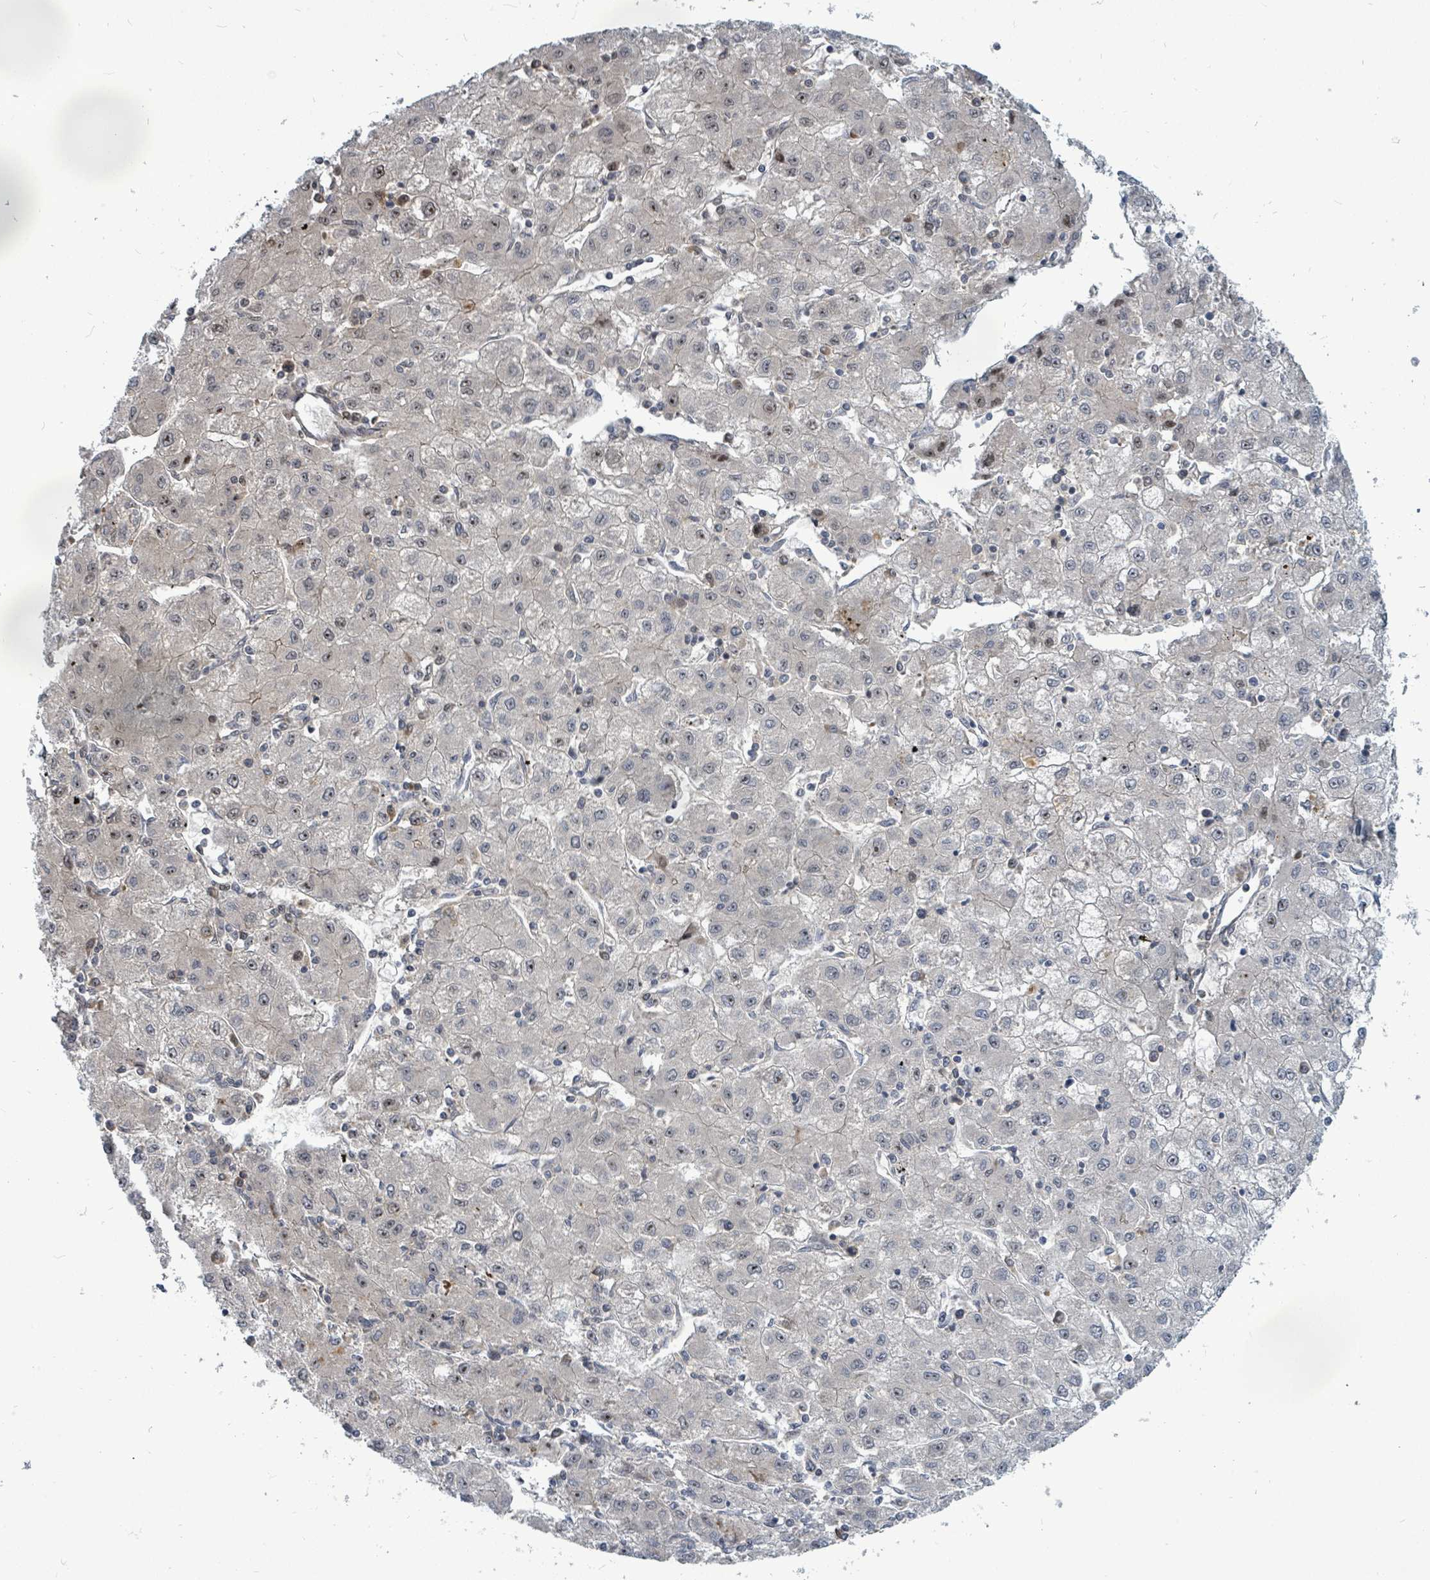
{"staining": {"intensity": "weak", "quantity": "<25%", "location": "nuclear"}, "tissue": "liver cancer", "cell_type": "Tumor cells", "image_type": "cancer", "snomed": [{"axis": "morphology", "description": "Carcinoma, Hepatocellular, NOS"}, {"axis": "topography", "description": "Liver"}], "caption": "An image of liver hepatocellular carcinoma stained for a protein shows no brown staining in tumor cells.", "gene": "TRDMT1", "patient": {"sex": "male", "age": 72}}